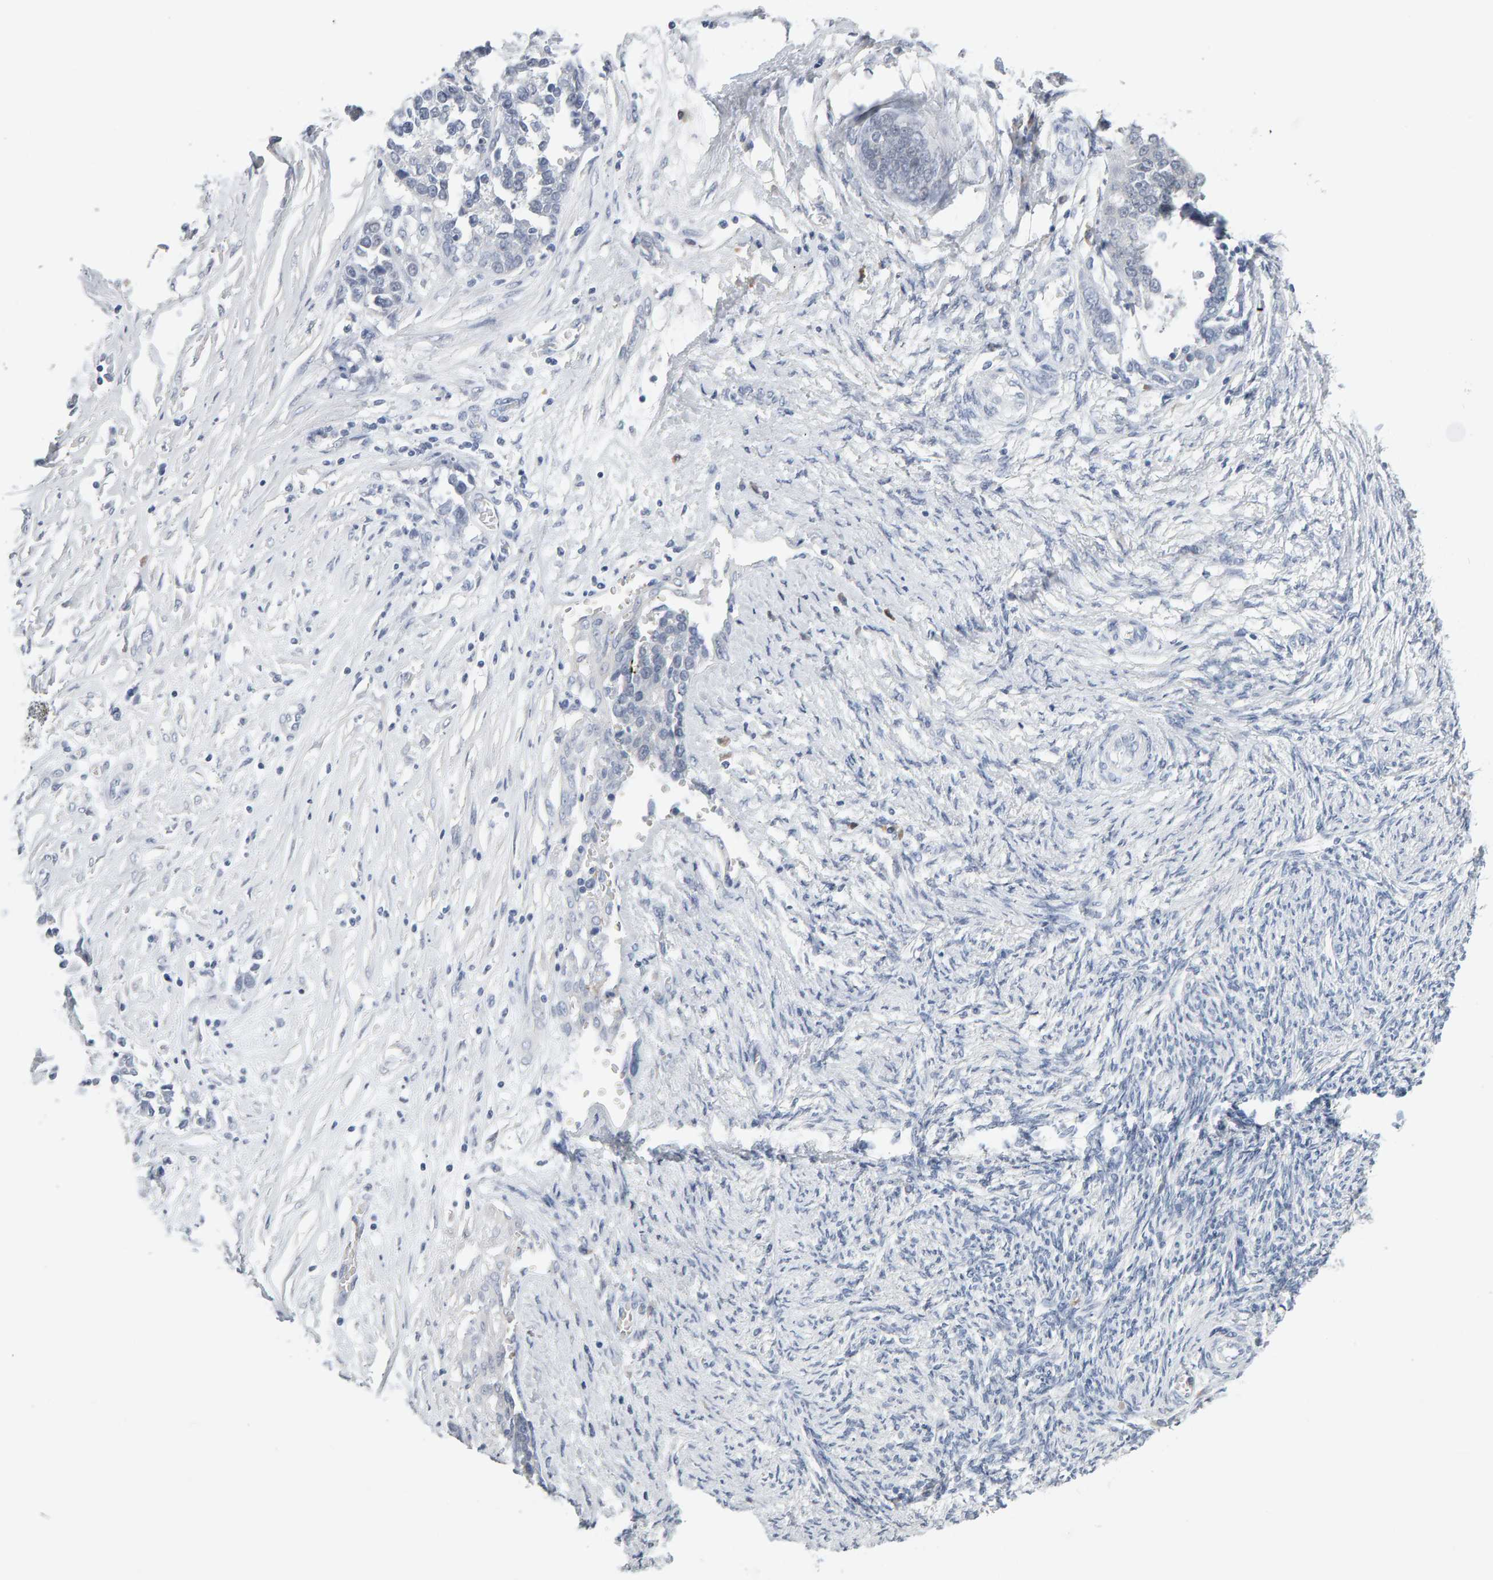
{"staining": {"intensity": "negative", "quantity": "none", "location": "none"}, "tissue": "ovarian cancer", "cell_type": "Tumor cells", "image_type": "cancer", "snomed": [{"axis": "morphology", "description": "Cystadenocarcinoma, serous, NOS"}, {"axis": "topography", "description": "Ovary"}], "caption": "IHC of ovarian serous cystadenocarcinoma displays no staining in tumor cells.", "gene": "CTH", "patient": {"sex": "female", "age": 44}}